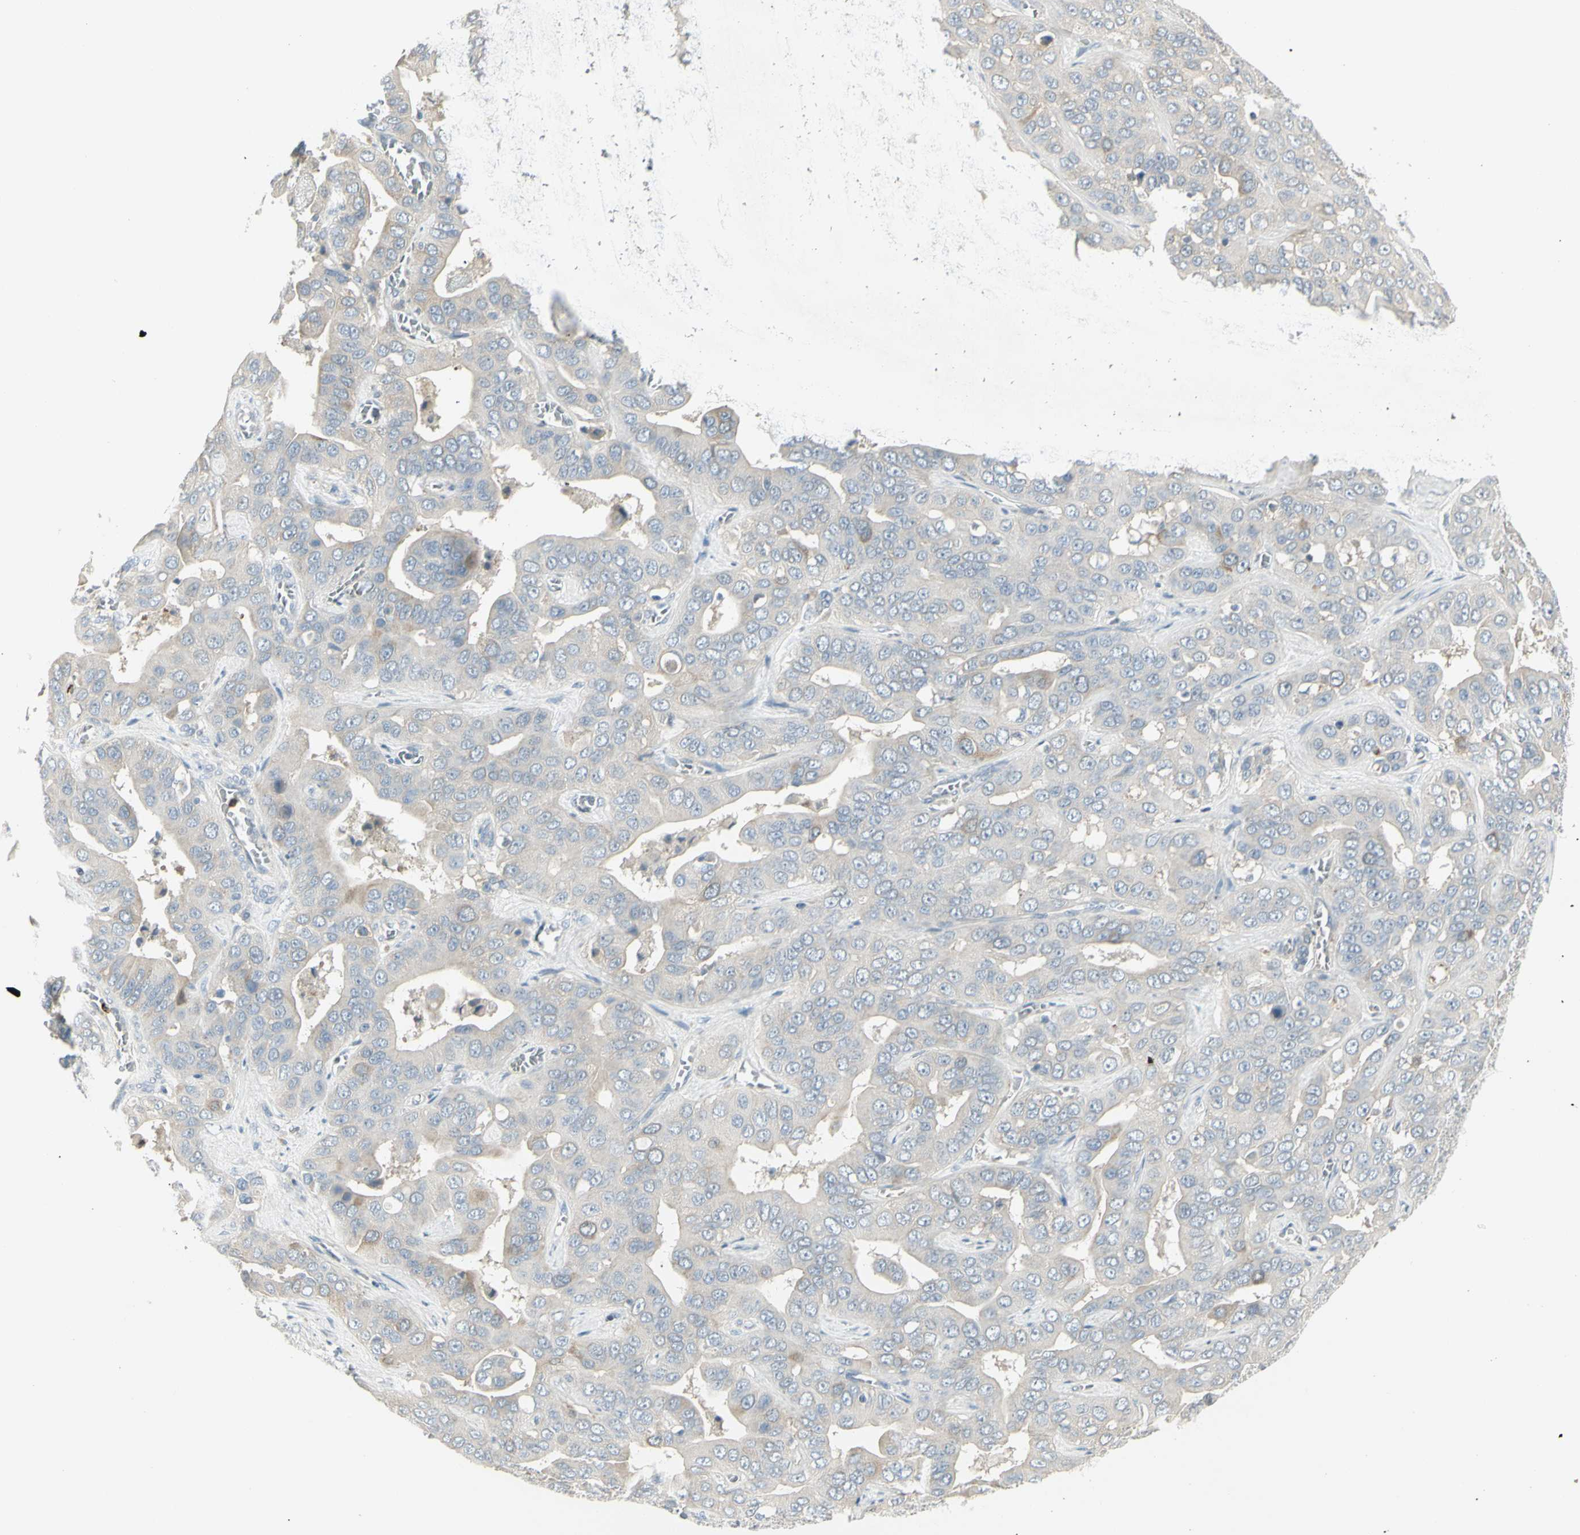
{"staining": {"intensity": "weak", "quantity": "<25%", "location": "cytoplasmic/membranous"}, "tissue": "liver cancer", "cell_type": "Tumor cells", "image_type": "cancer", "snomed": [{"axis": "morphology", "description": "Cholangiocarcinoma"}, {"axis": "topography", "description": "Liver"}], "caption": "Liver cancer stained for a protein using IHC reveals no expression tumor cells.", "gene": "CCNB2", "patient": {"sex": "female", "age": 52}}